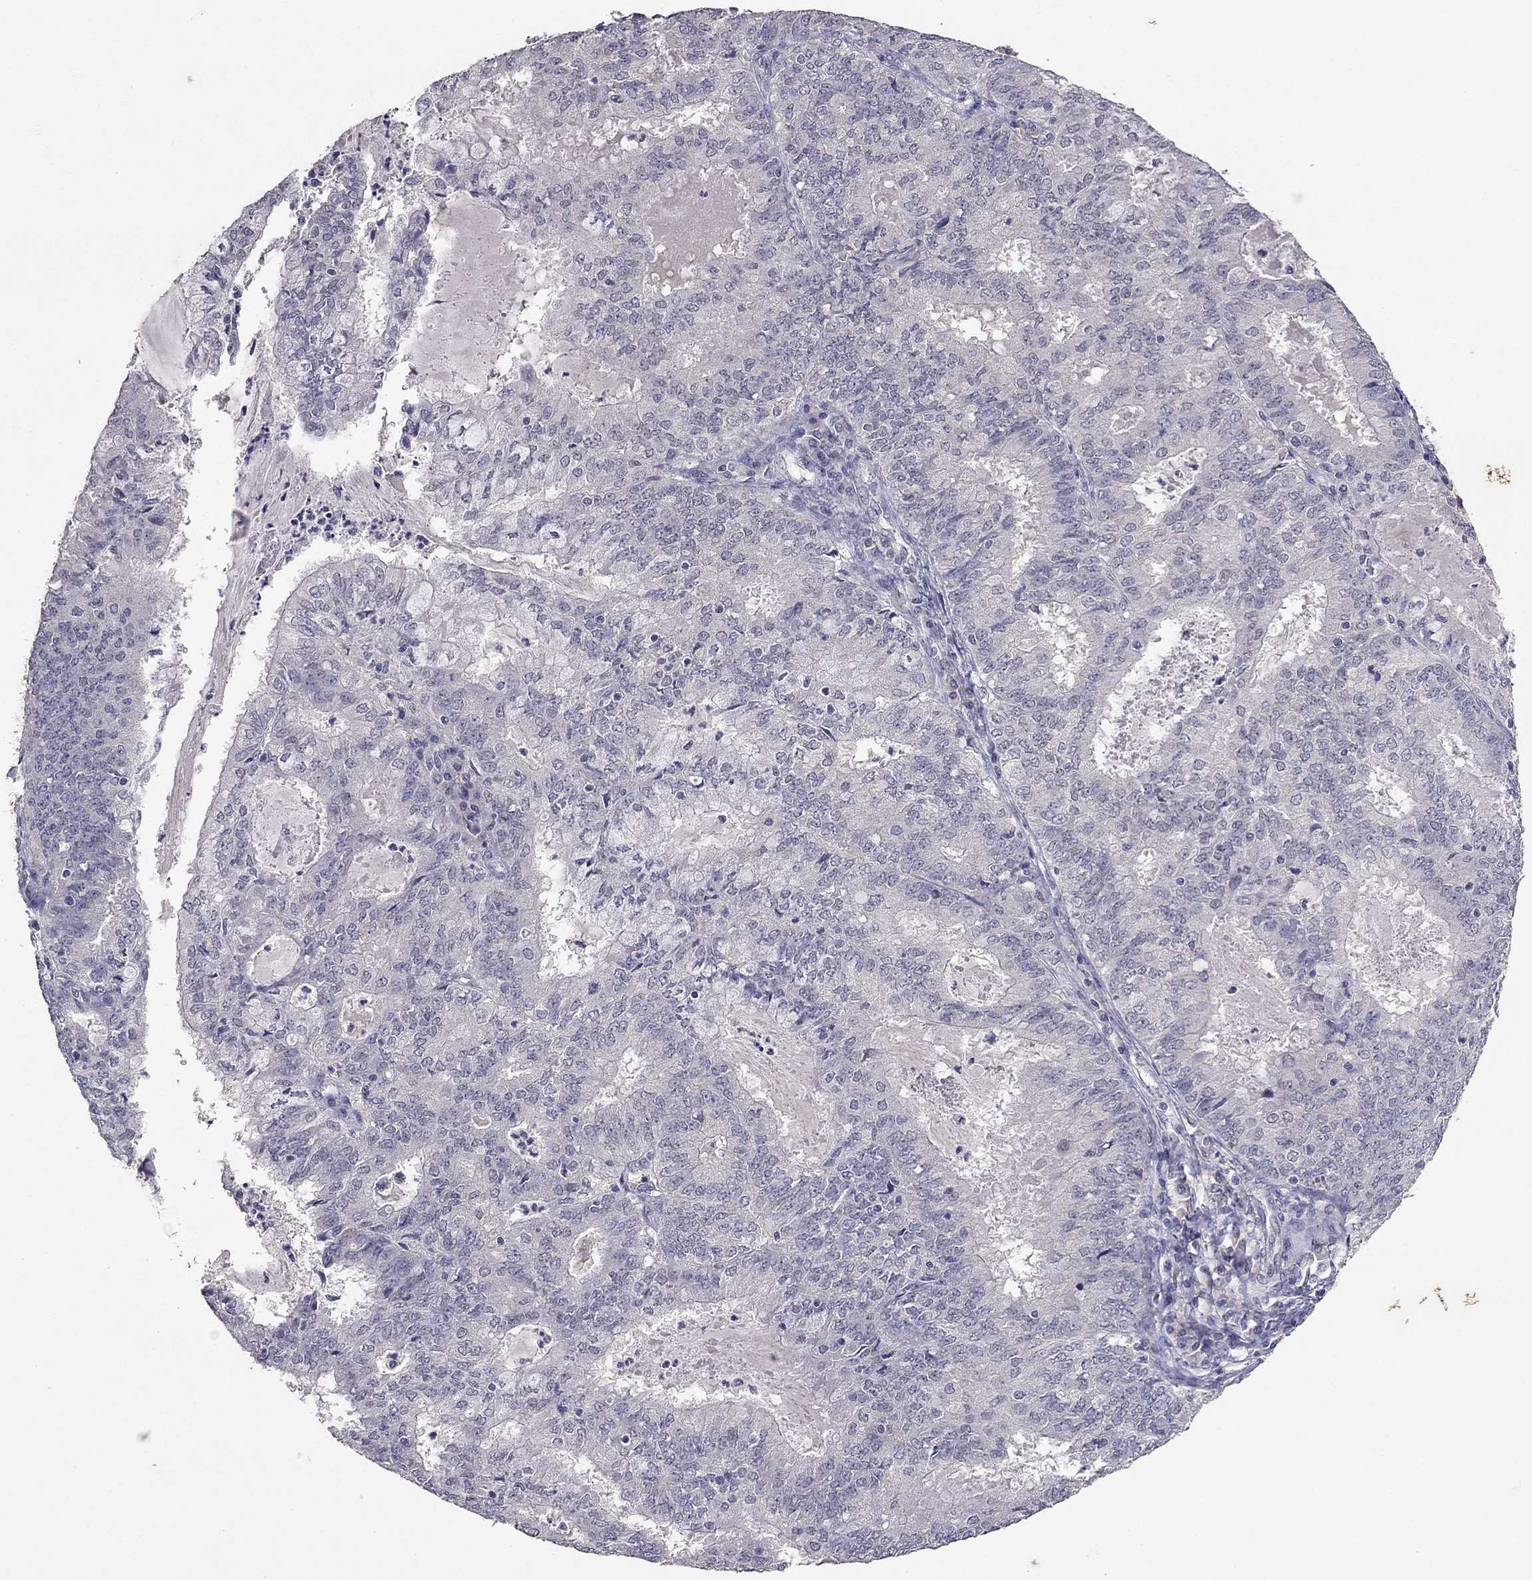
{"staining": {"intensity": "negative", "quantity": "none", "location": "none"}, "tissue": "endometrial cancer", "cell_type": "Tumor cells", "image_type": "cancer", "snomed": [{"axis": "morphology", "description": "Adenocarcinoma, NOS"}, {"axis": "topography", "description": "Endometrium"}], "caption": "Immunohistochemistry of adenocarcinoma (endometrial) displays no positivity in tumor cells.", "gene": "FST", "patient": {"sex": "female", "age": 57}}